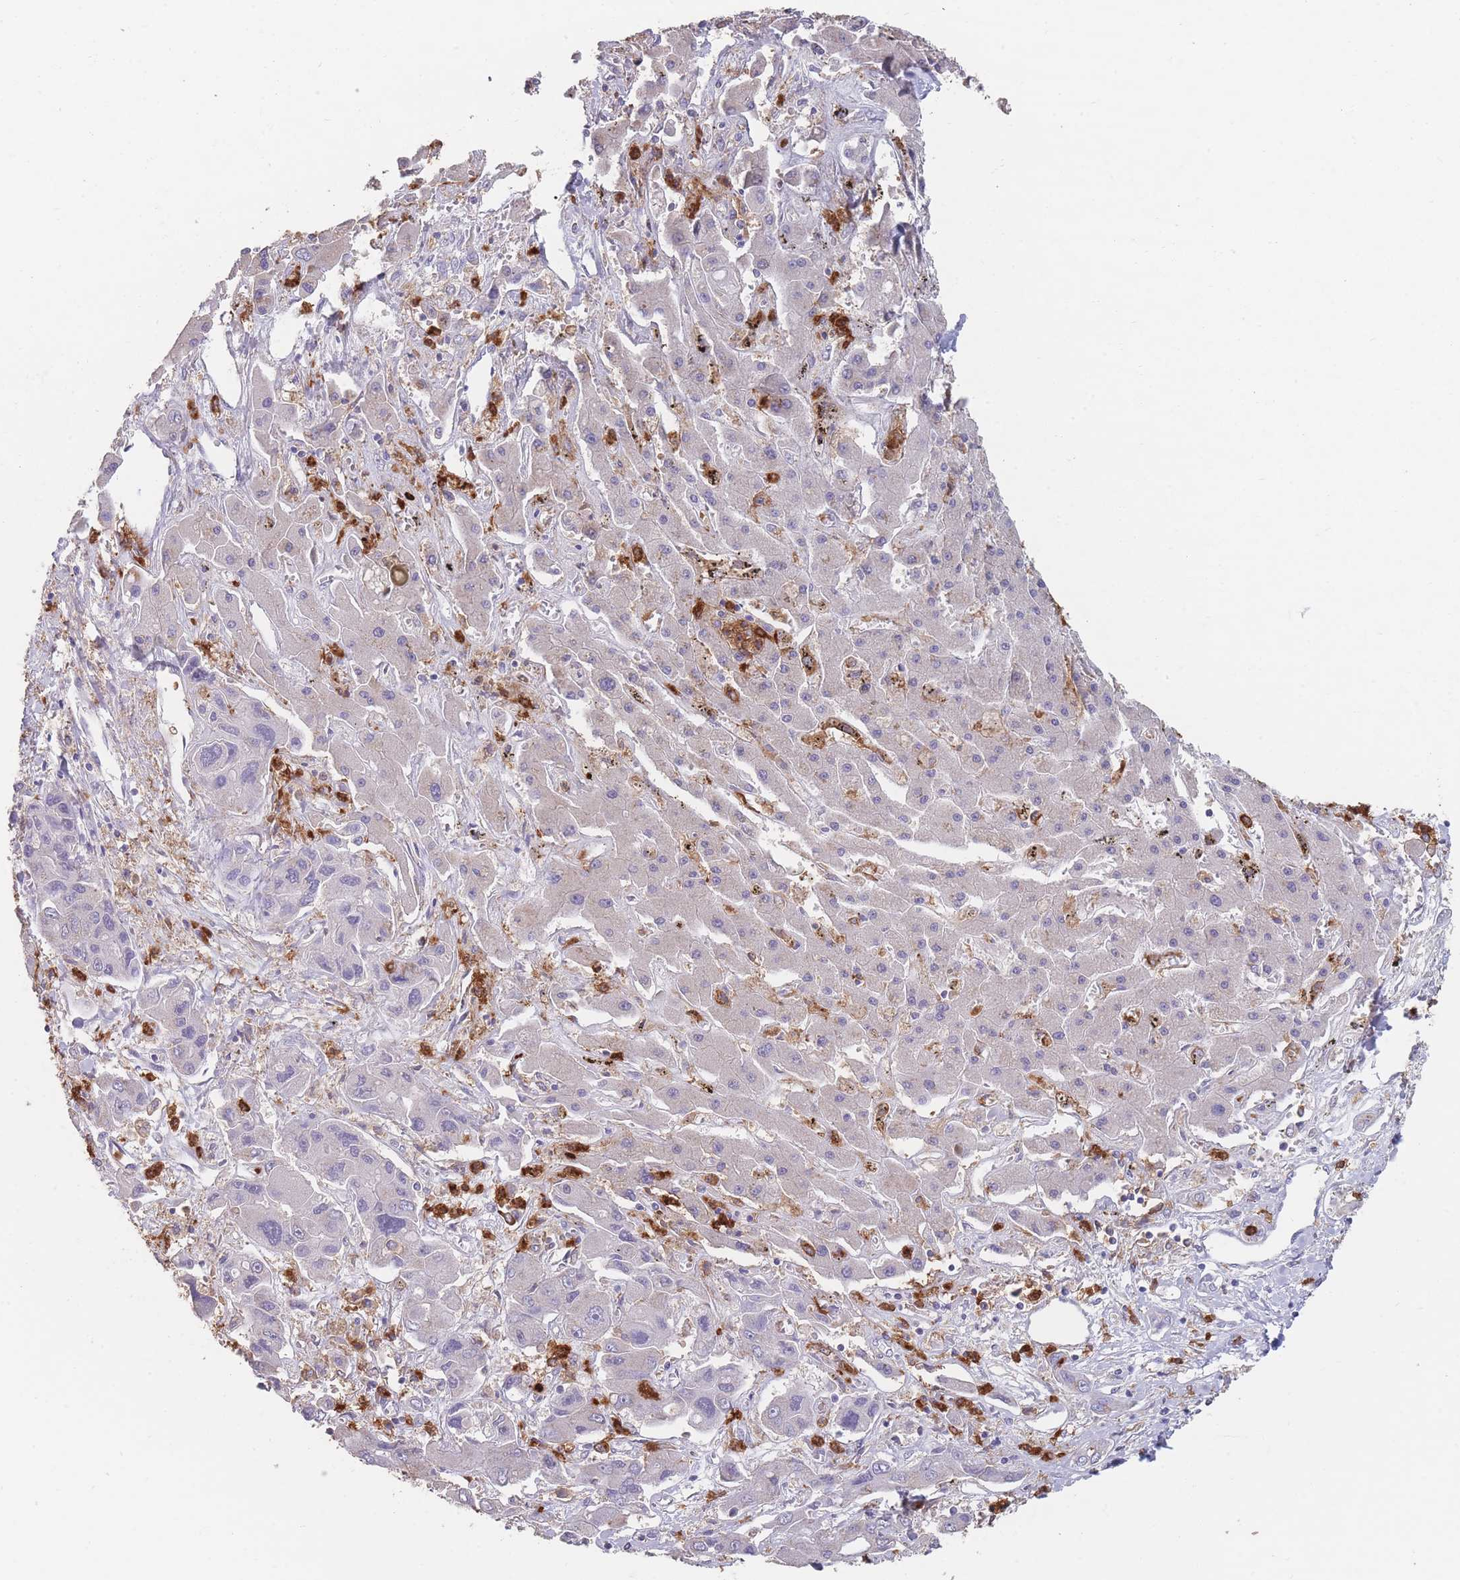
{"staining": {"intensity": "negative", "quantity": "none", "location": "none"}, "tissue": "liver cancer", "cell_type": "Tumor cells", "image_type": "cancer", "snomed": [{"axis": "morphology", "description": "Cholangiocarcinoma"}, {"axis": "topography", "description": "Liver"}], "caption": "Protein analysis of liver cholangiocarcinoma demonstrates no significant expression in tumor cells.", "gene": "CLEC12A", "patient": {"sex": "male", "age": 67}}